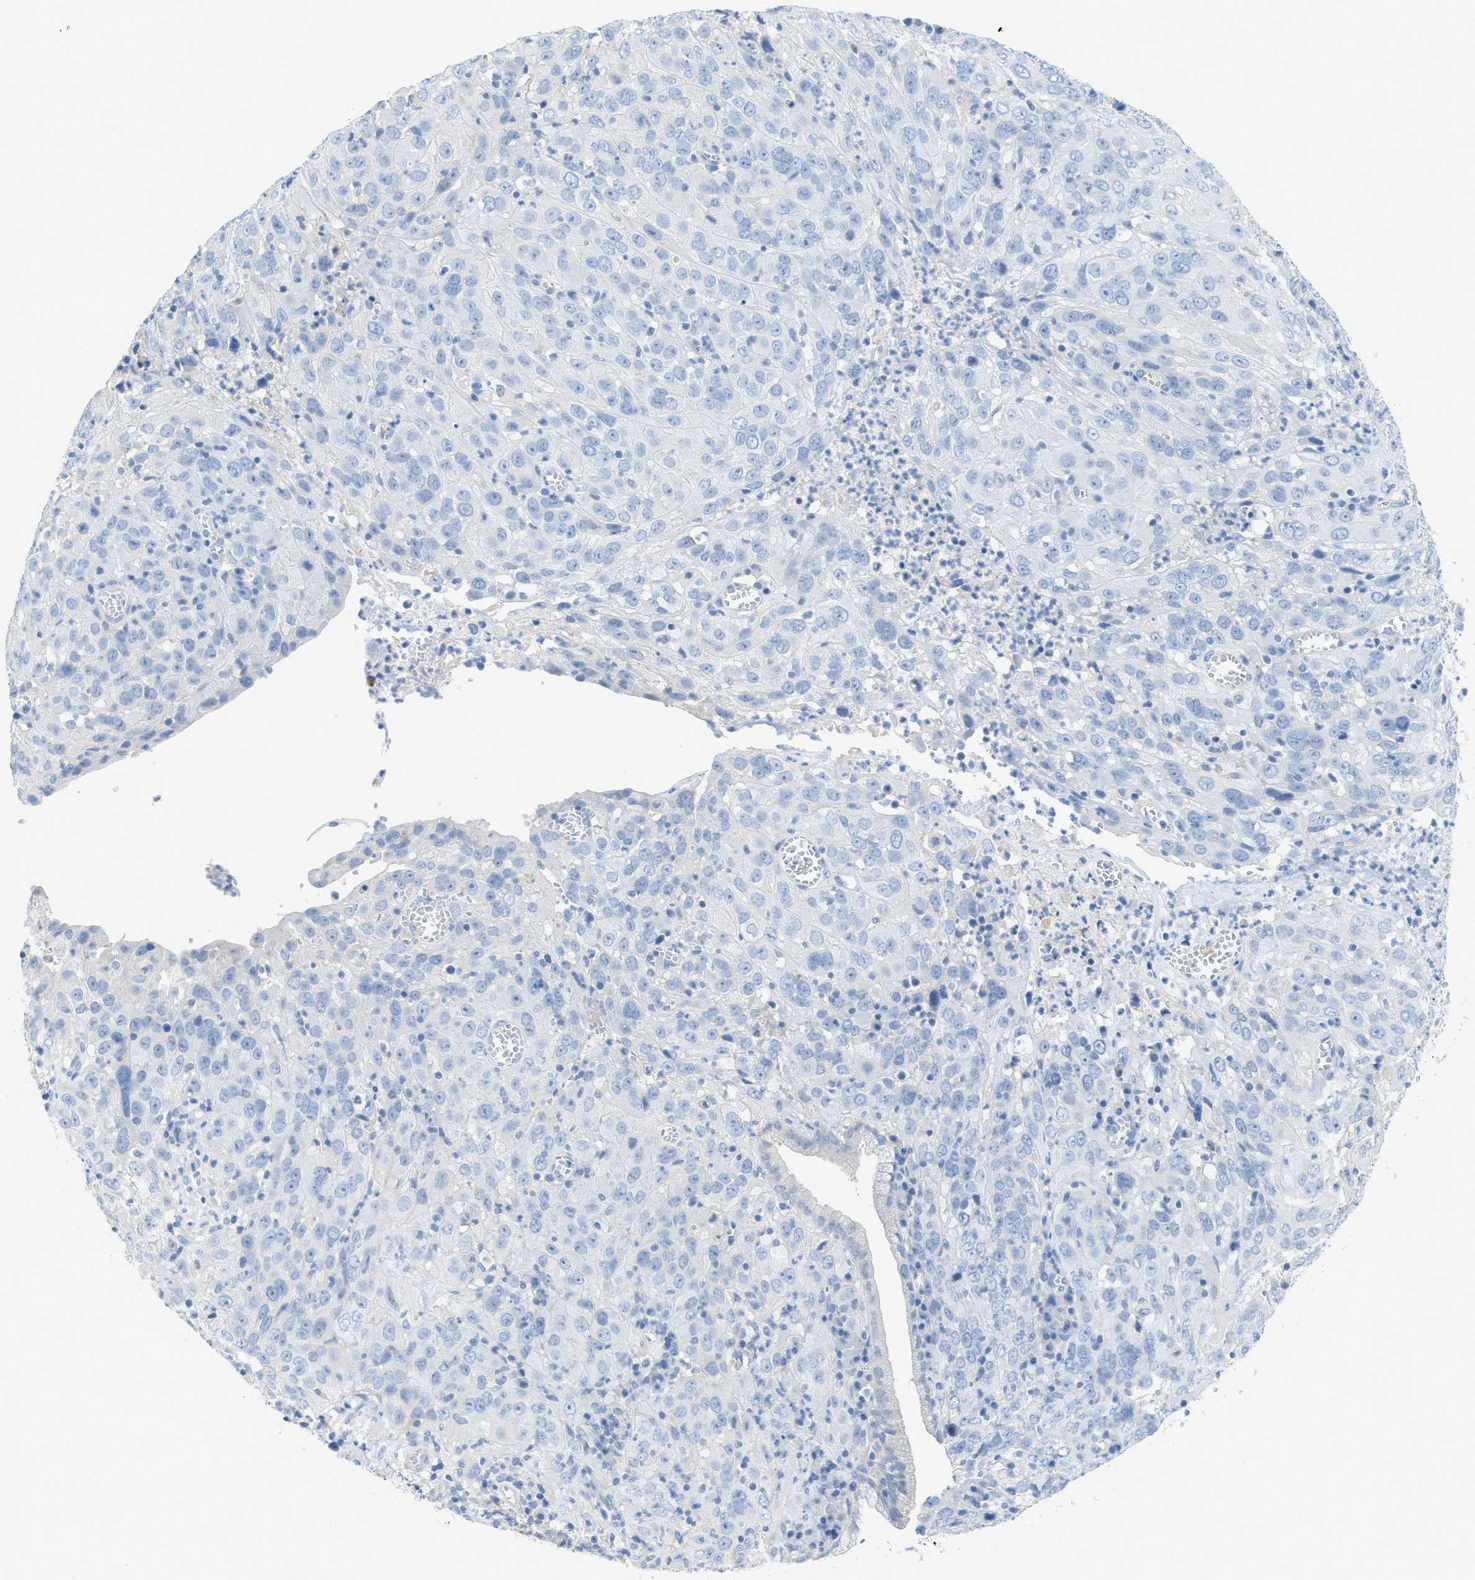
{"staining": {"intensity": "negative", "quantity": "none", "location": "none"}, "tissue": "cervical cancer", "cell_type": "Tumor cells", "image_type": "cancer", "snomed": [{"axis": "morphology", "description": "Squamous cell carcinoma, NOS"}, {"axis": "topography", "description": "Cervix"}], "caption": "The photomicrograph displays no significant staining in tumor cells of cervical cancer (squamous cell carcinoma).", "gene": "MYL3", "patient": {"sex": "female", "age": 32}}